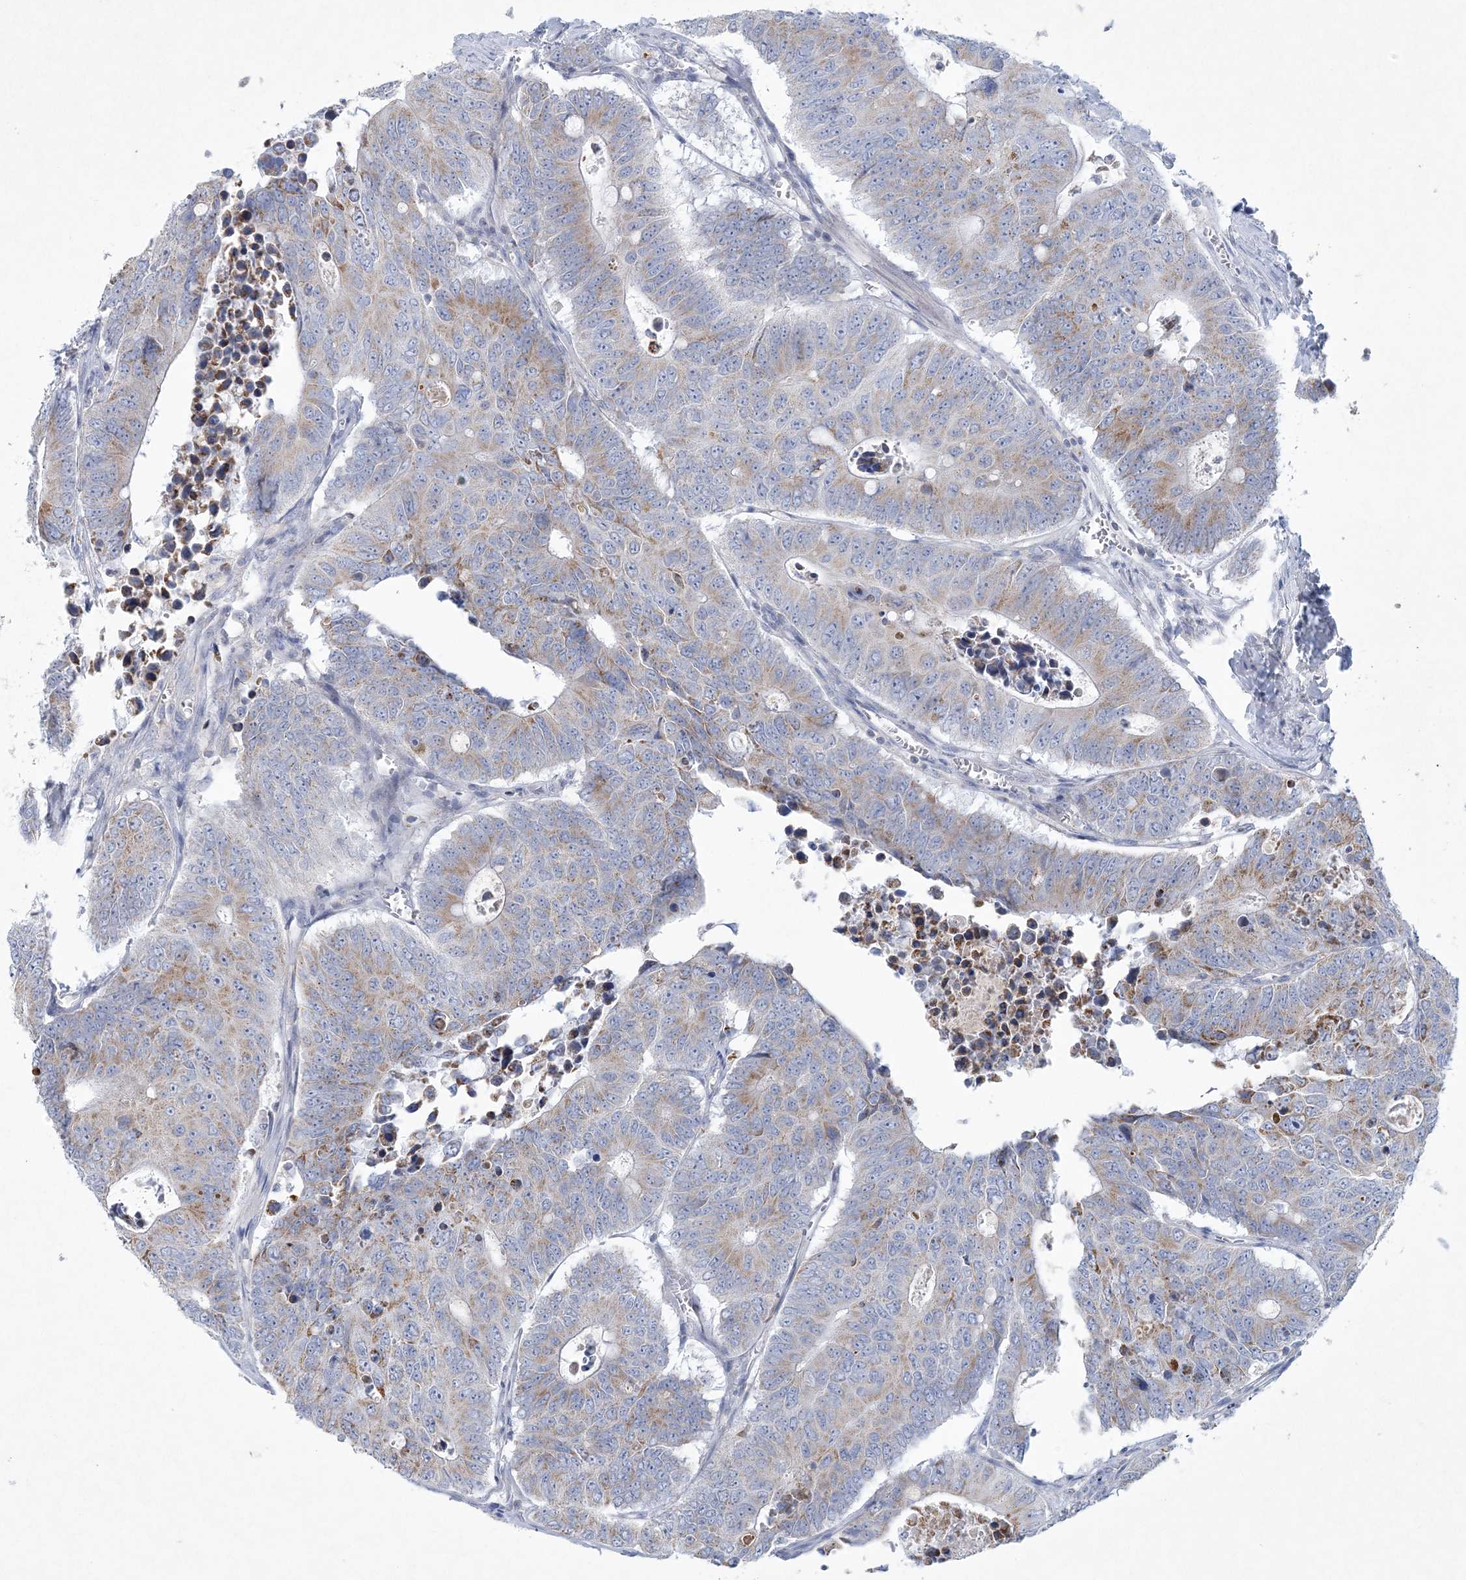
{"staining": {"intensity": "moderate", "quantity": "<25%", "location": "cytoplasmic/membranous"}, "tissue": "colorectal cancer", "cell_type": "Tumor cells", "image_type": "cancer", "snomed": [{"axis": "morphology", "description": "Adenocarcinoma, NOS"}, {"axis": "topography", "description": "Colon"}], "caption": "The immunohistochemical stain labels moderate cytoplasmic/membranous positivity in tumor cells of colorectal cancer (adenocarcinoma) tissue. (Brightfield microscopy of DAB IHC at high magnification).", "gene": "NIPAL1", "patient": {"sex": "male", "age": 87}}